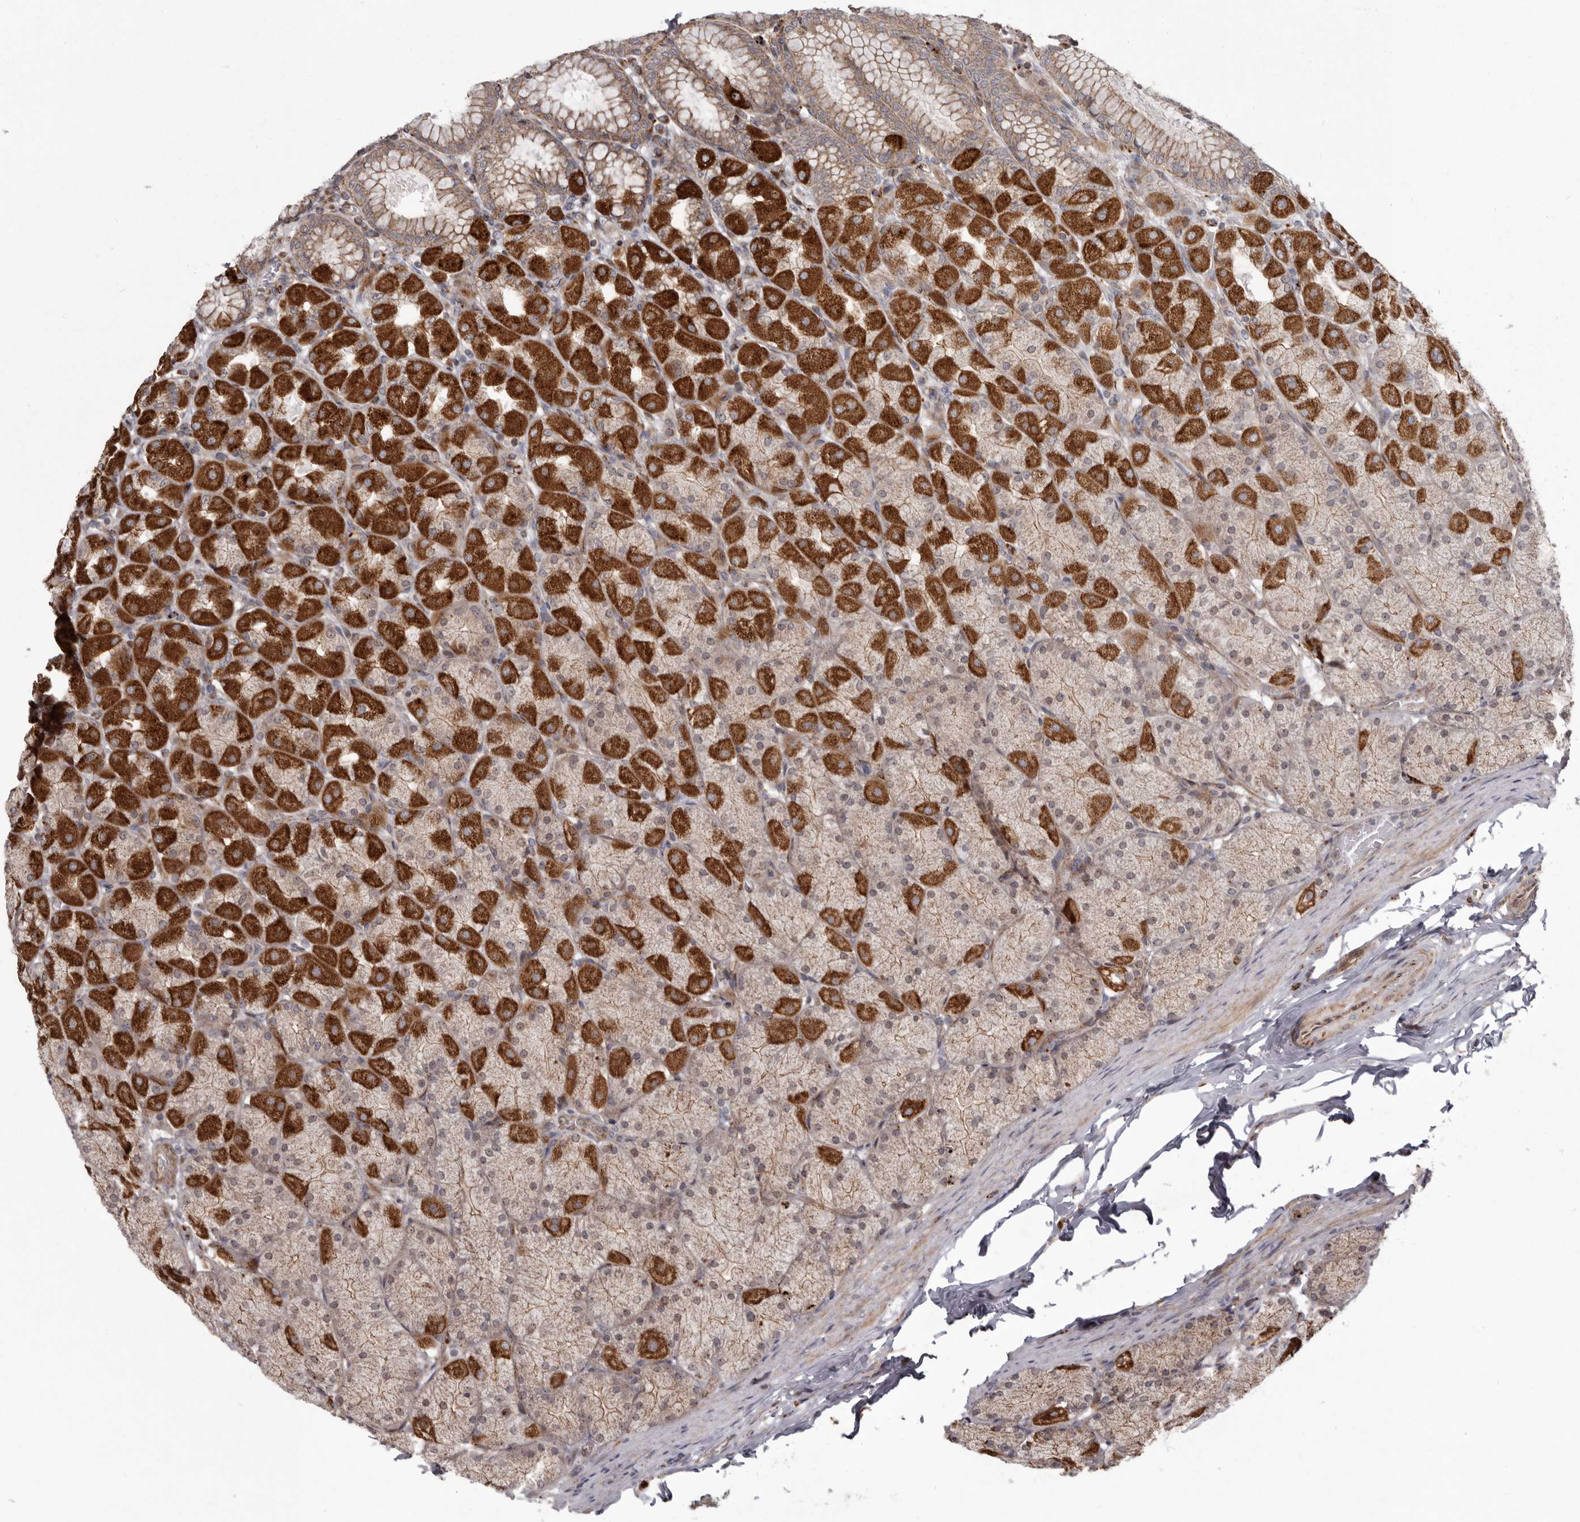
{"staining": {"intensity": "strong", "quantity": ">75%", "location": "cytoplasmic/membranous"}, "tissue": "stomach", "cell_type": "Glandular cells", "image_type": "normal", "snomed": [{"axis": "morphology", "description": "Normal tissue, NOS"}, {"axis": "topography", "description": "Stomach, upper"}], "caption": "The immunohistochemical stain labels strong cytoplasmic/membranous positivity in glandular cells of benign stomach.", "gene": "NUP43", "patient": {"sex": "female", "age": 56}}